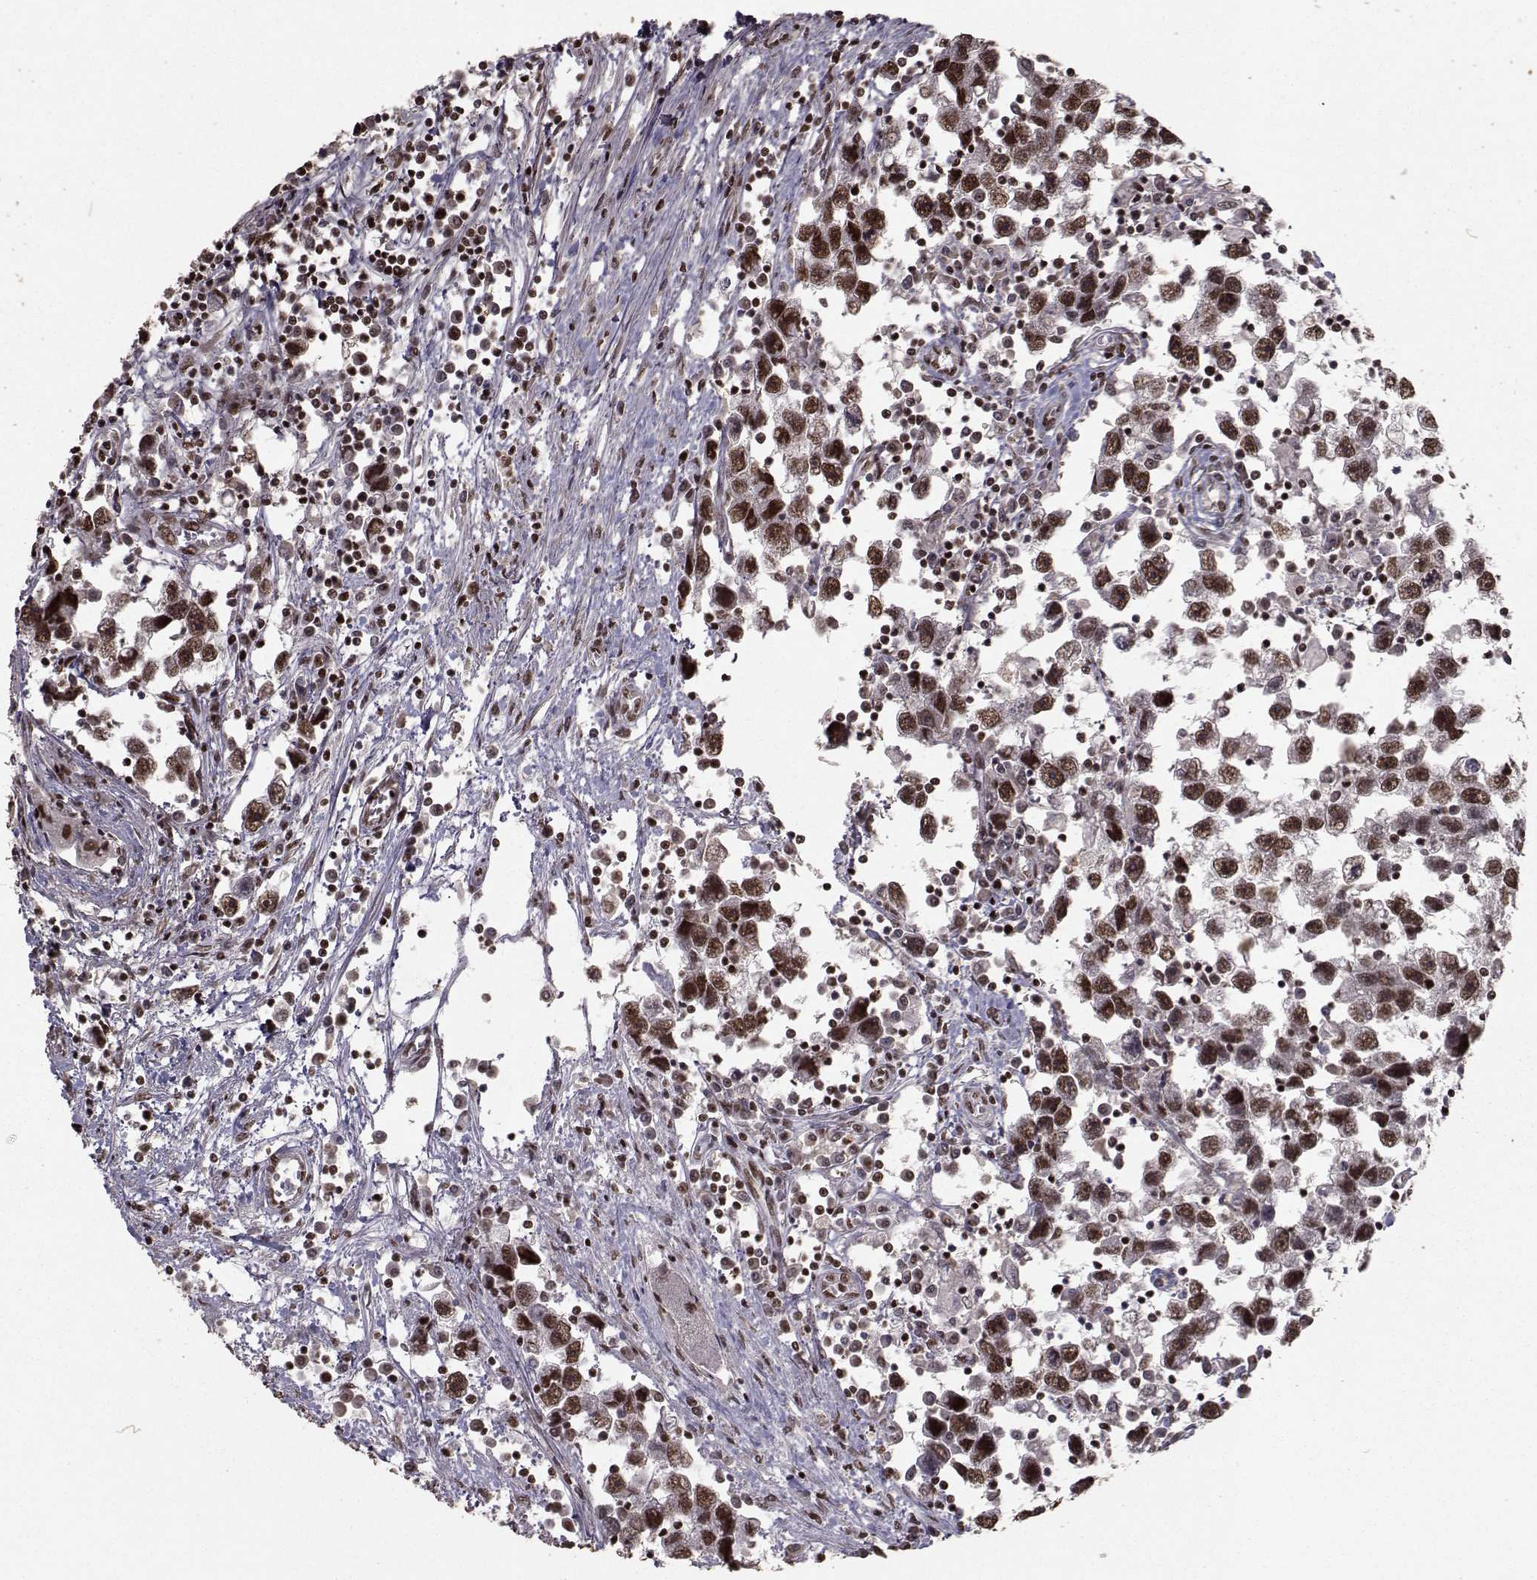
{"staining": {"intensity": "strong", "quantity": "25%-75%", "location": "nuclear"}, "tissue": "testis cancer", "cell_type": "Tumor cells", "image_type": "cancer", "snomed": [{"axis": "morphology", "description": "Seminoma, NOS"}, {"axis": "topography", "description": "Testis"}], "caption": "DAB immunohistochemical staining of testis cancer (seminoma) reveals strong nuclear protein staining in about 25%-75% of tumor cells.", "gene": "SF1", "patient": {"sex": "male", "age": 30}}